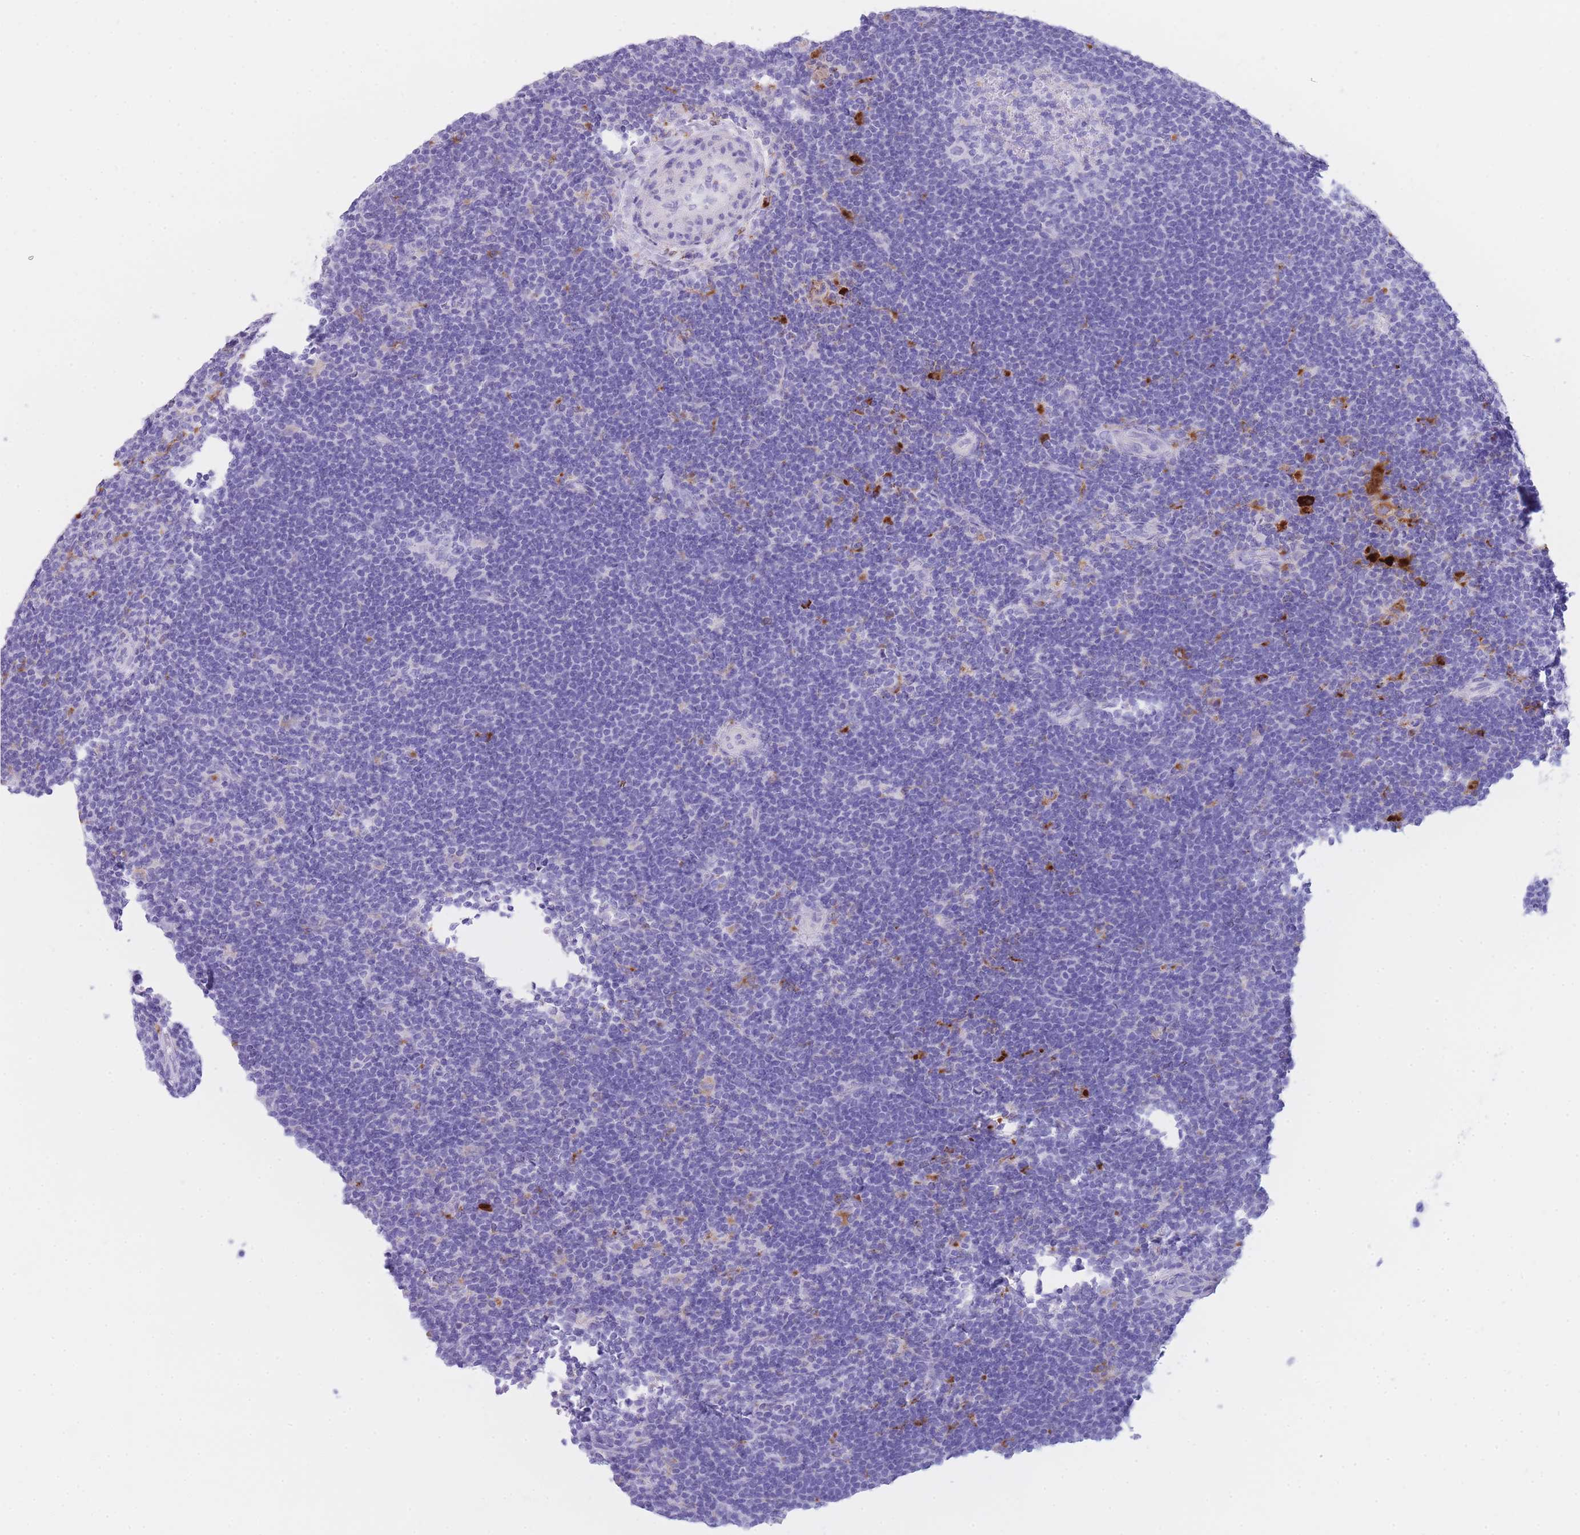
{"staining": {"intensity": "negative", "quantity": "none", "location": "none"}, "tissue": "lymphoma", "cell_type": "Tumor cells", "image_type": "cancer", "snomed": [{"axis": "morphology", "description": "Hodgkin's disease, NOS"}, {"axis": "topography", "description": "Lymph node"}], "caption": "Immunohistochemistry histopathology image of lymphoma stained for a protein (brown), which exhibits no staining in tumor cells.", "gene": "PLBD1", "patient": {"sex": "female", "age": 57}}